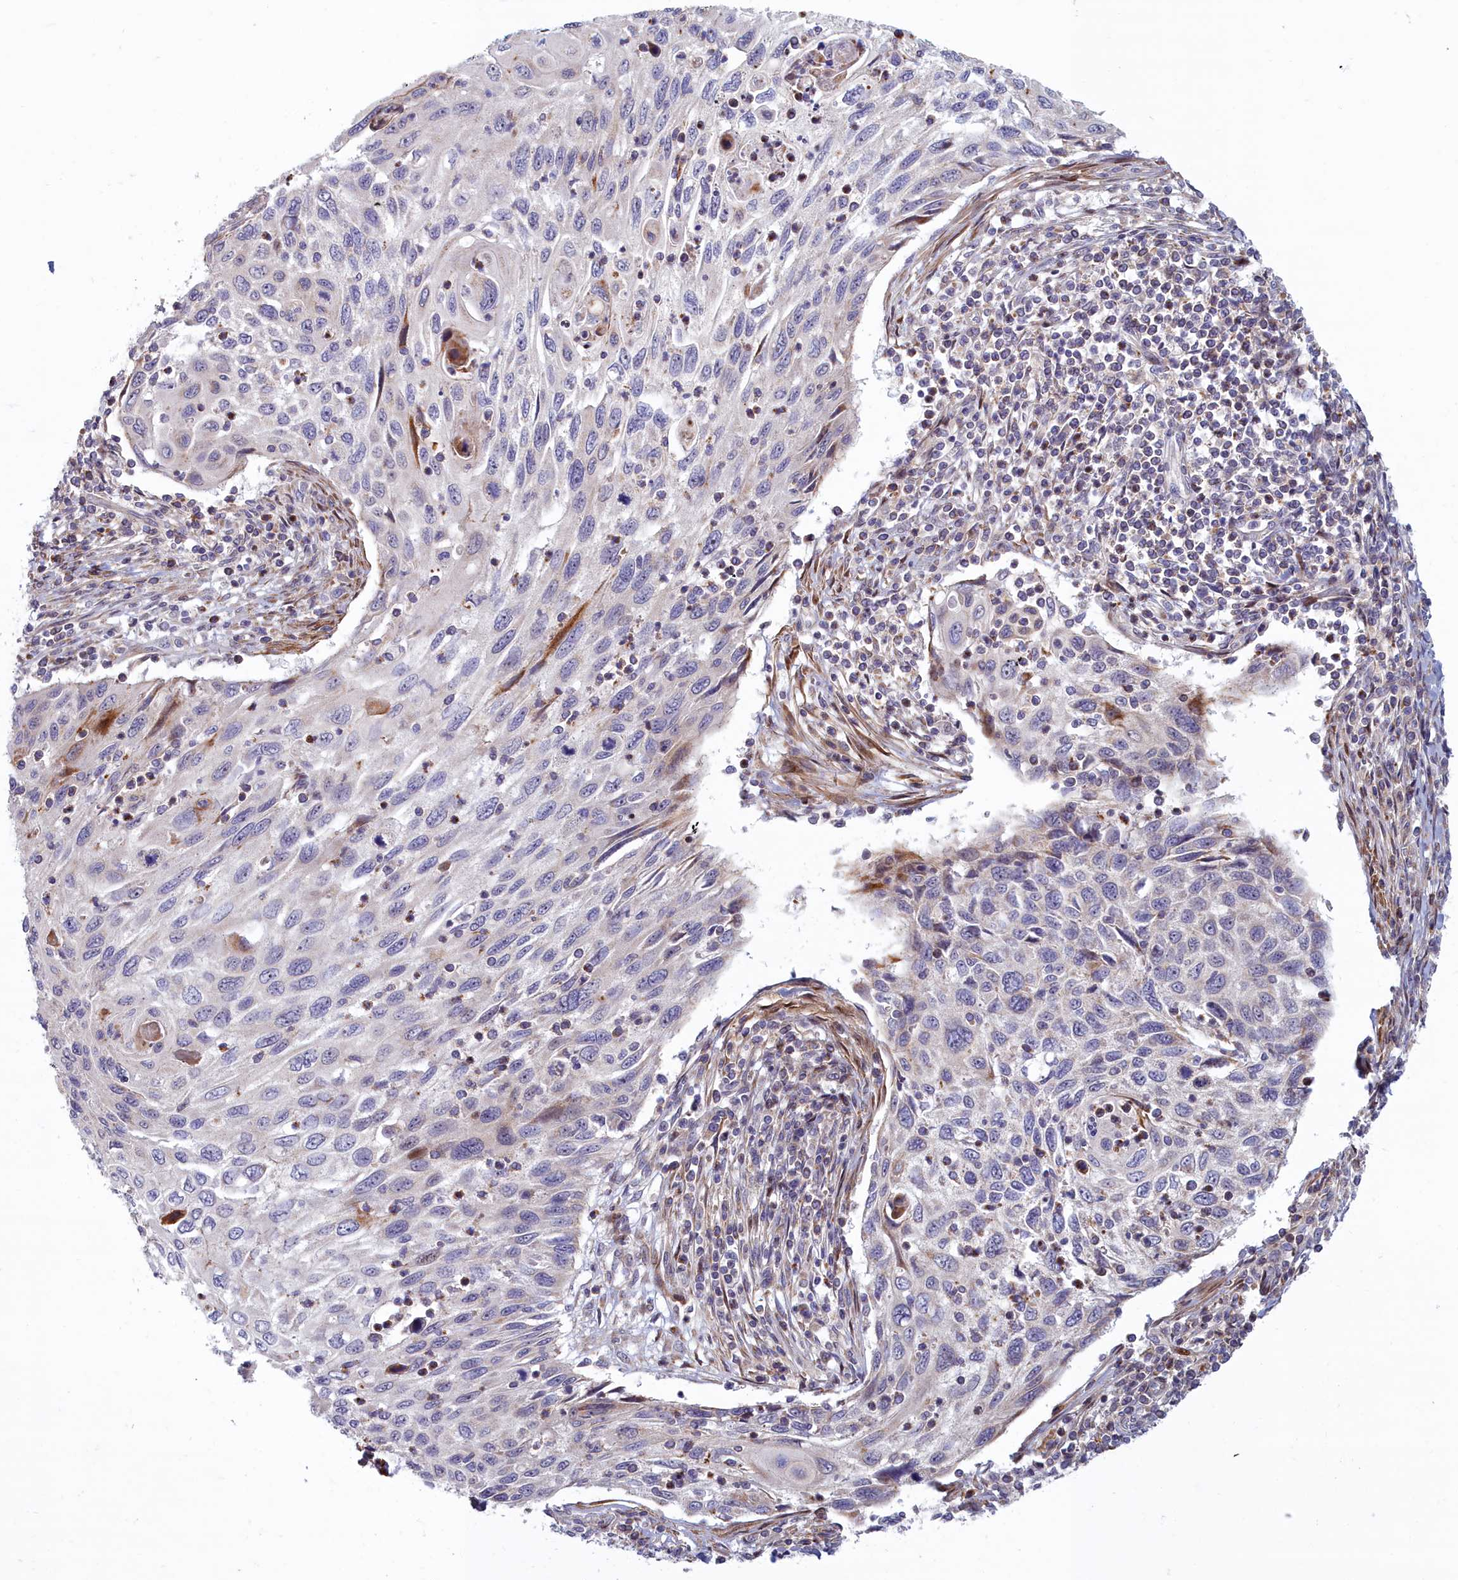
{"staining": {"intensity": "negative", "quantity": "none", "location": "none"}, "tissue": "cervical cancer", "cell_type": "Tumor cells", "image_type": "cancer", "snomed": [{"axis": "morphology", "description": "Squamous cell carcinoma, NOS"}, {"axis": "topography", "description": "Cervix"}], "caption": "Immunohistochemical staining of human cervical cancer (squamous cell carcinoma) shows no significant expression in tumor cells.", "gene": "C15orf40", "patient": {"sex": "female", "age": 70}}